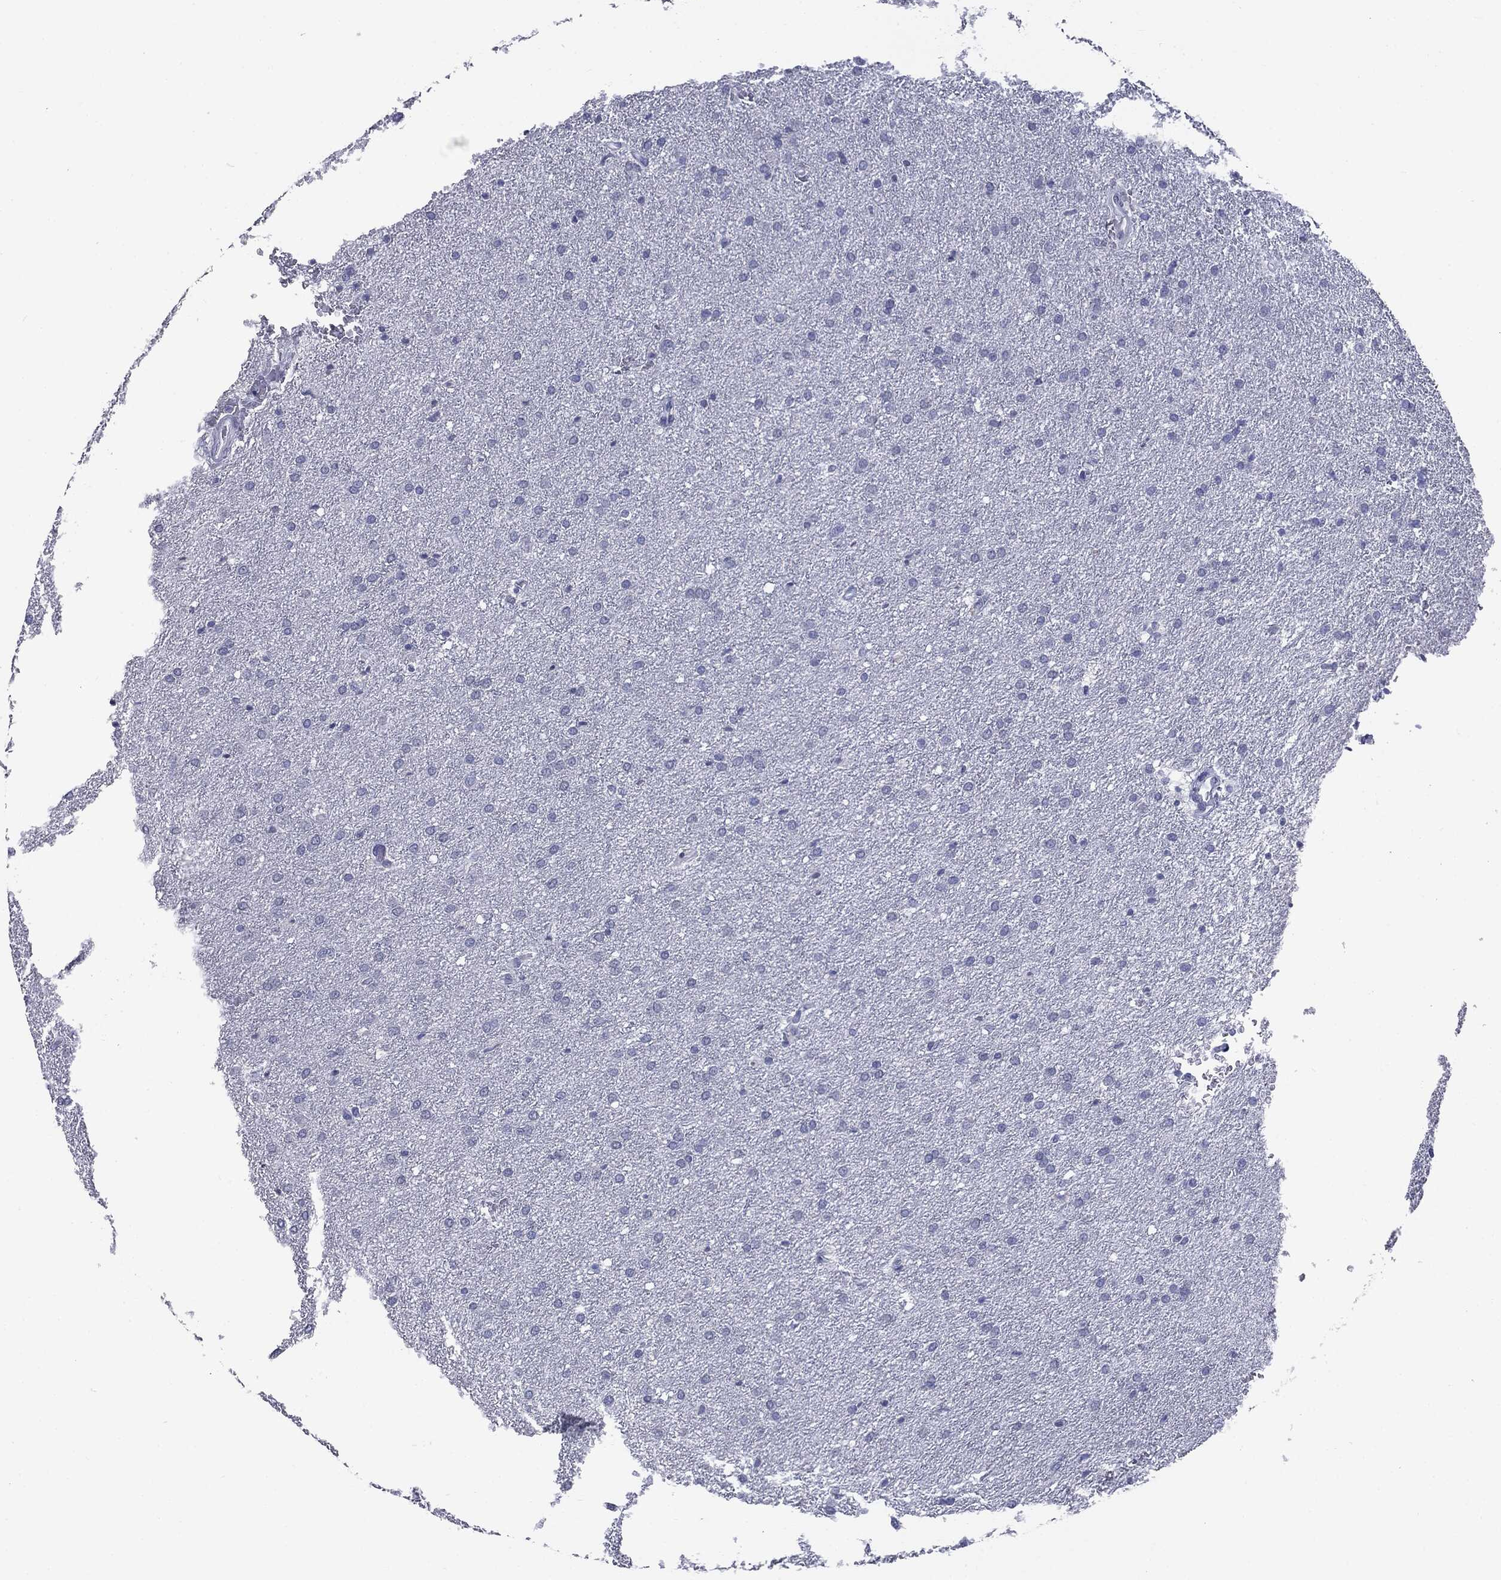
{"staining": {"intensity": "negative", "quantity": "none", "location": "none"}, "tissue": "glioma", "cell_type": "Tumor cells", "image_type": "cancer", "snomed": [{"axis": "morphology", "description": "Glioma, malignant, Low grade"}, {"axis": "topography", "description": "Brain"}], "caption": "A micrograph of human glioma is negative for staining in tumor cells. (Immunohistochemistry, brightfield microscopy, high magnification).", "gene": "TSHB", "patient": {"sex": "female", "age": 37}}